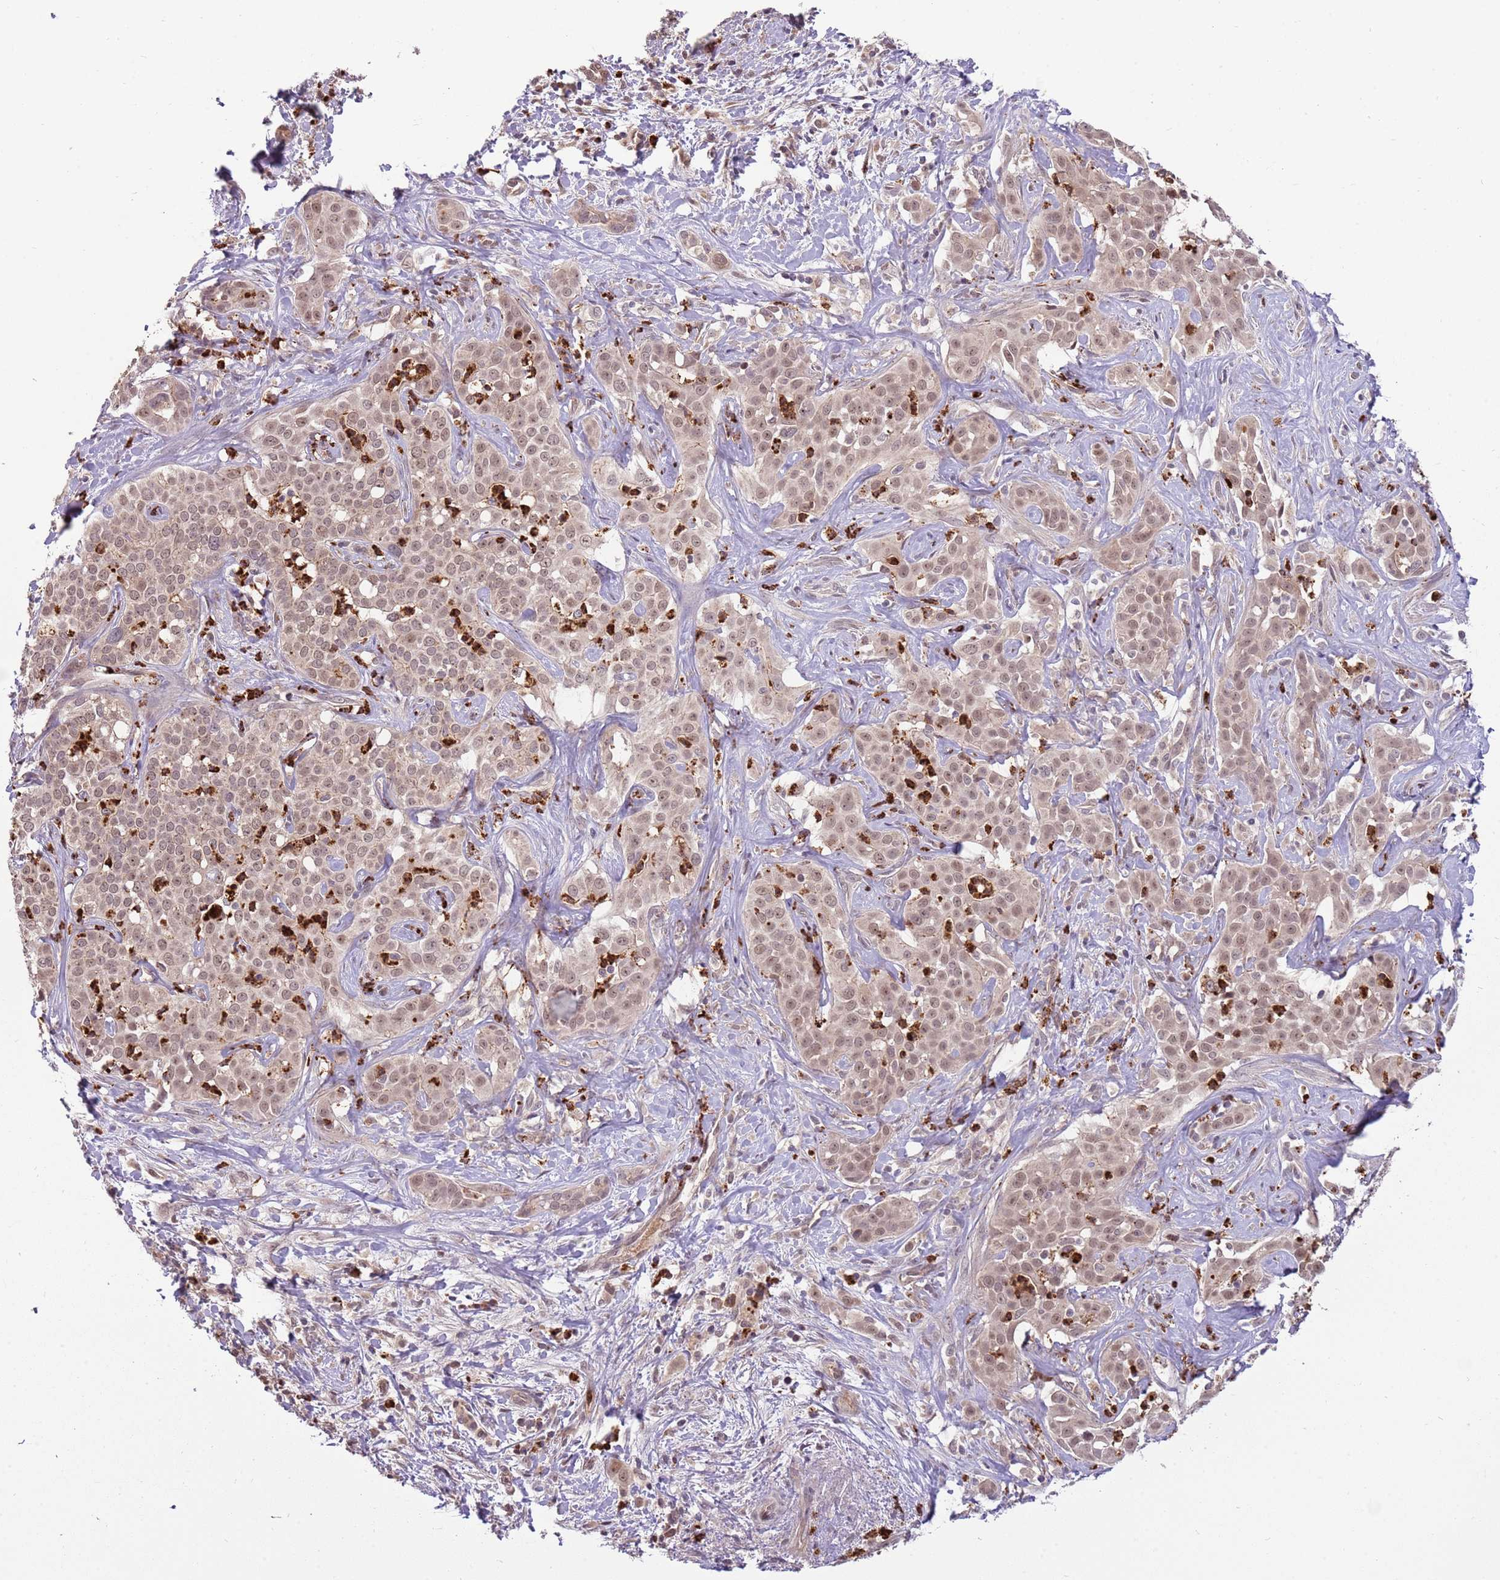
{"staining": {"intensity": "weak", "quantity": ">75%", "location": "nuclear"}, "tissue": "liver cancer", "cell_type": "Tumor cells", "image_type": "cancer", "snomed": [{"axis": "morphology", "description": "Cholangiocarcinoma"}, {"axis": "topography", "description": "Liver"}], "caption": "Liver cancer tissue reveals weak nuclear expression in approximately >75% of tumor cells (brown staining indicates protein expression, while blue staining denotes nuclei).", "gene": "NBPF6", "patient": {"sex": "male", "age": 67}}